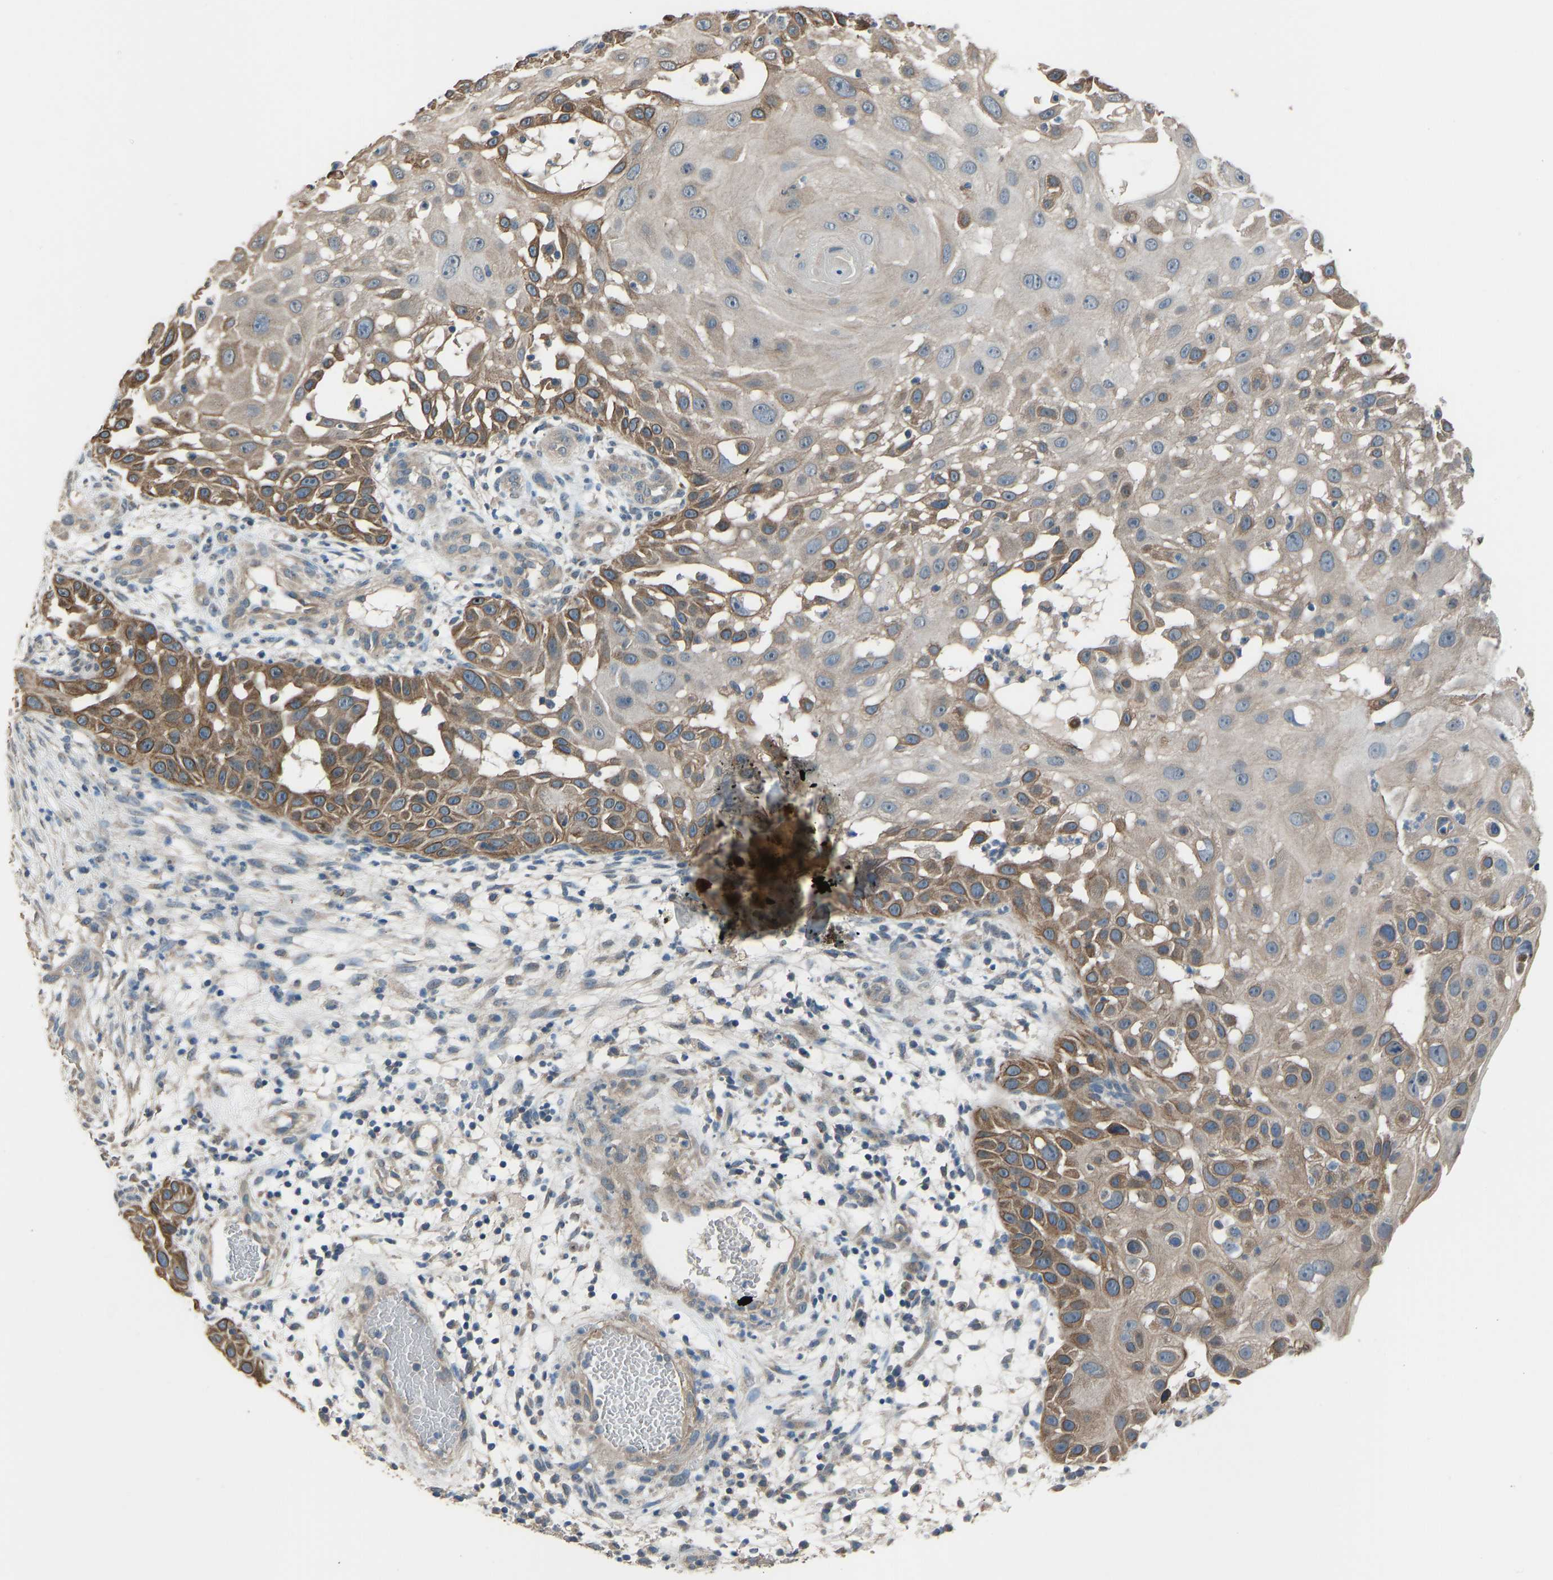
{"staining": {"intensity": "moderate", "quantity": "25%-75%", "location": "cytoplasmic/membranous"}, "tissue": "skin cancer", "cell_type": "Tumor cells", "image_type": "cancer", "snomed": [{"axis": "morphology", "description": "Squamous cell carcinoma, NOS"}, {"axis": "topography", "description": "Skin"}], "caption": "Immunohistochemistry (IHC) histopathology image of skin squamous cell carcinoma stained for a protein (brown), which shows medium levels of moderate cytoplasmic/membranous expression in approximately 25%-75% of tumor cells.", "gene": "SLC43A1", "patient": {"sex": "female", "age": 44}}